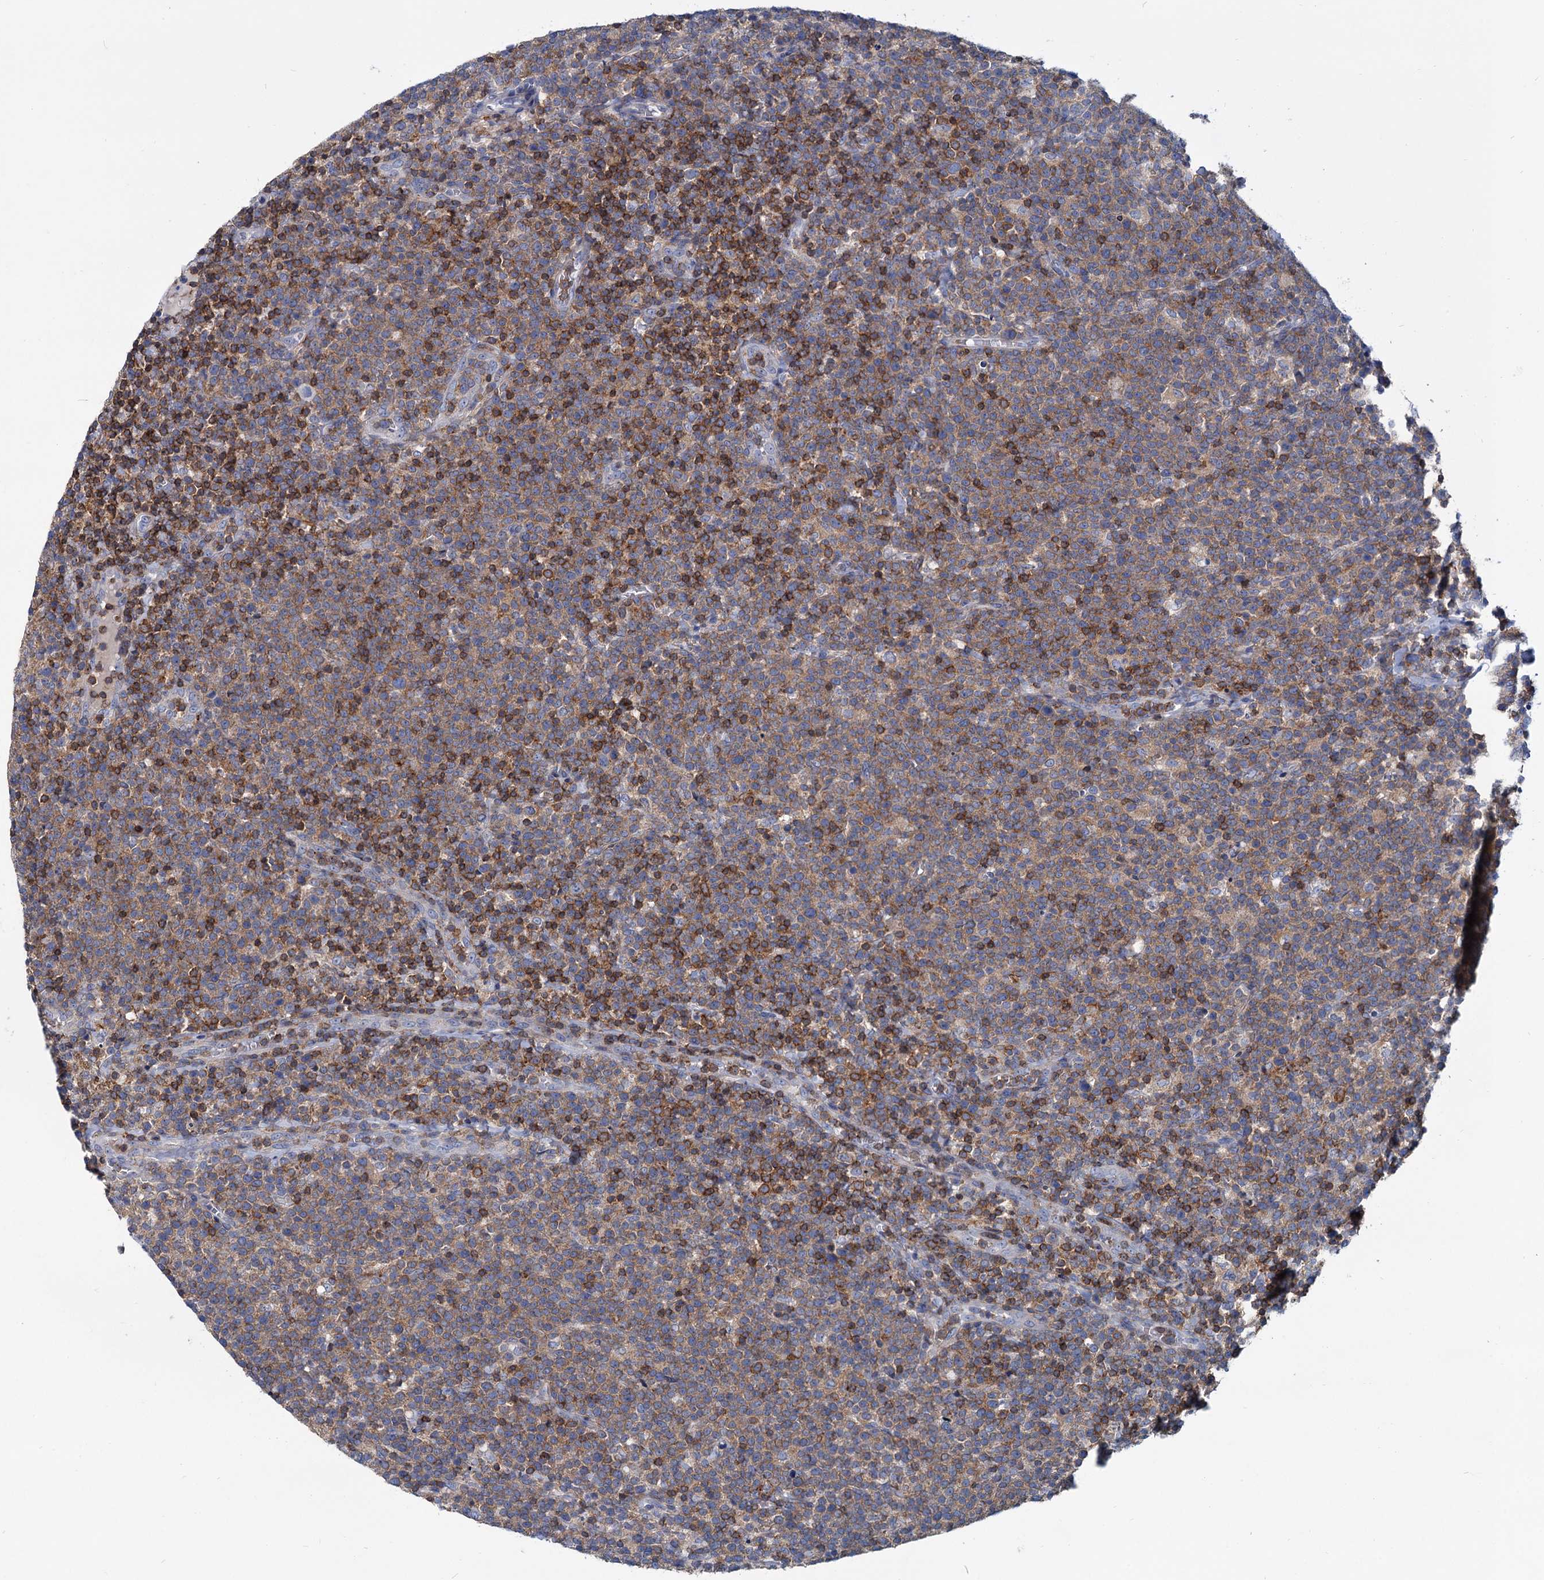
{"staining": {"intensity": "moderate", "quantity": ">75%", "location": "cytoplasmic/membranous"}, "tissue": "lymphoma", "cell_type": "Tumor cells", "image_type": "cancer", "snomed": [{"axis": "morphology", "description": "Malignant lymphoma, non-Hodgkin's type, High grade"}, {"axis": "topography", "description": "Lymph node"}], "caption": "Immunohistochemical staining of lymphoma demonstrates medium levels of moderate cytoplasmic/membranous protein staining in approximately >75% of tumor cells.", "gene": "LRCH4", "patient": {"sex": "male", "age": 61}}